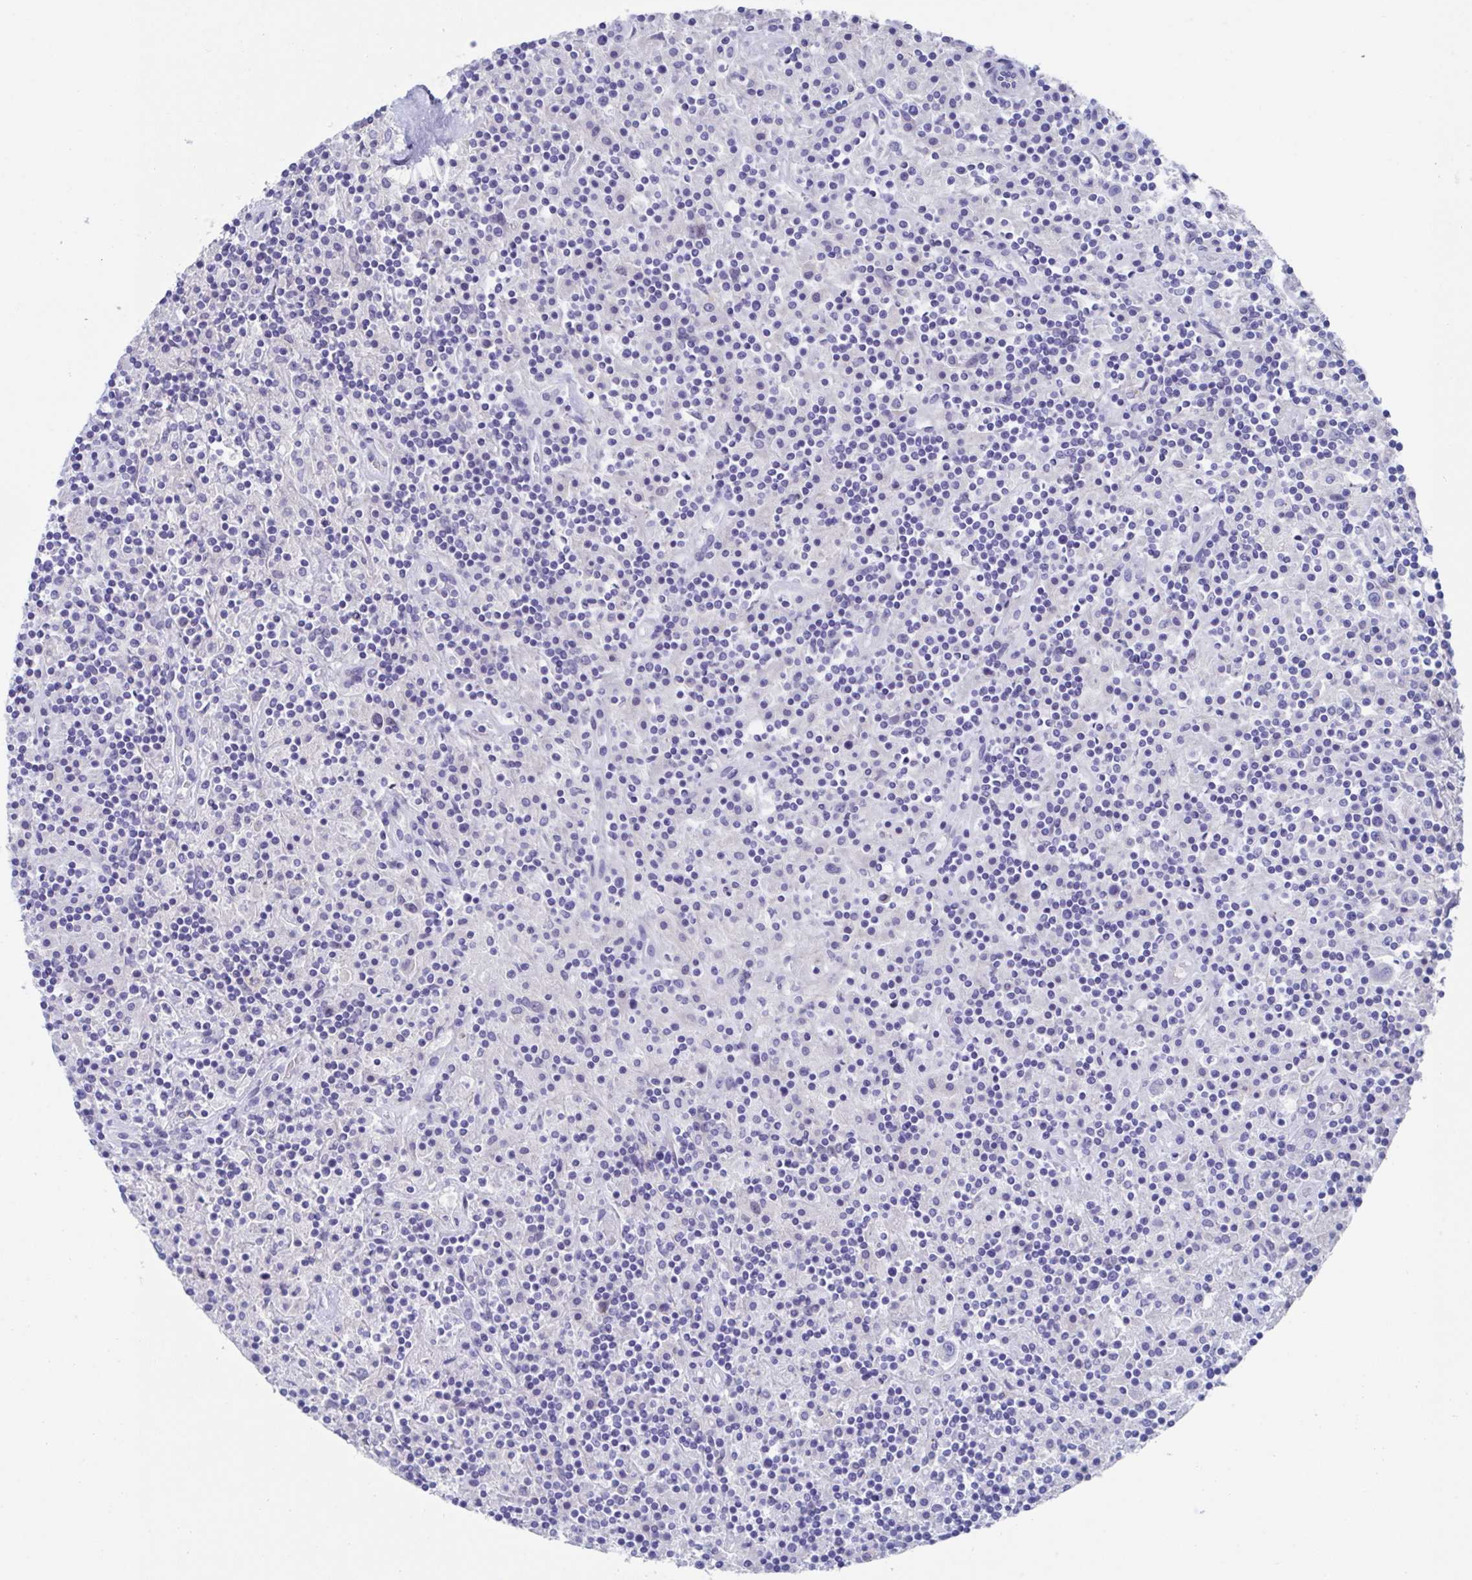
{"staining": {"intensity": "negative", "quantity": "none", "location": "none"}, "tissue": "lymphoma", "cell_type": "Tumor cells", "image_type": "cancer", "snomed": [{"axis": "morphology", "description": "Hodgkin's disease, NOS"}, {"axis": "topography", "description": "Lymph node"}], "caption": "Immunohistochemistry image of Hodgkin's disease stained for a protein (brown), which shows no expression in tumor cells.", "gene": "CDH2", "patient": {"sex": "male", "age": 70}}